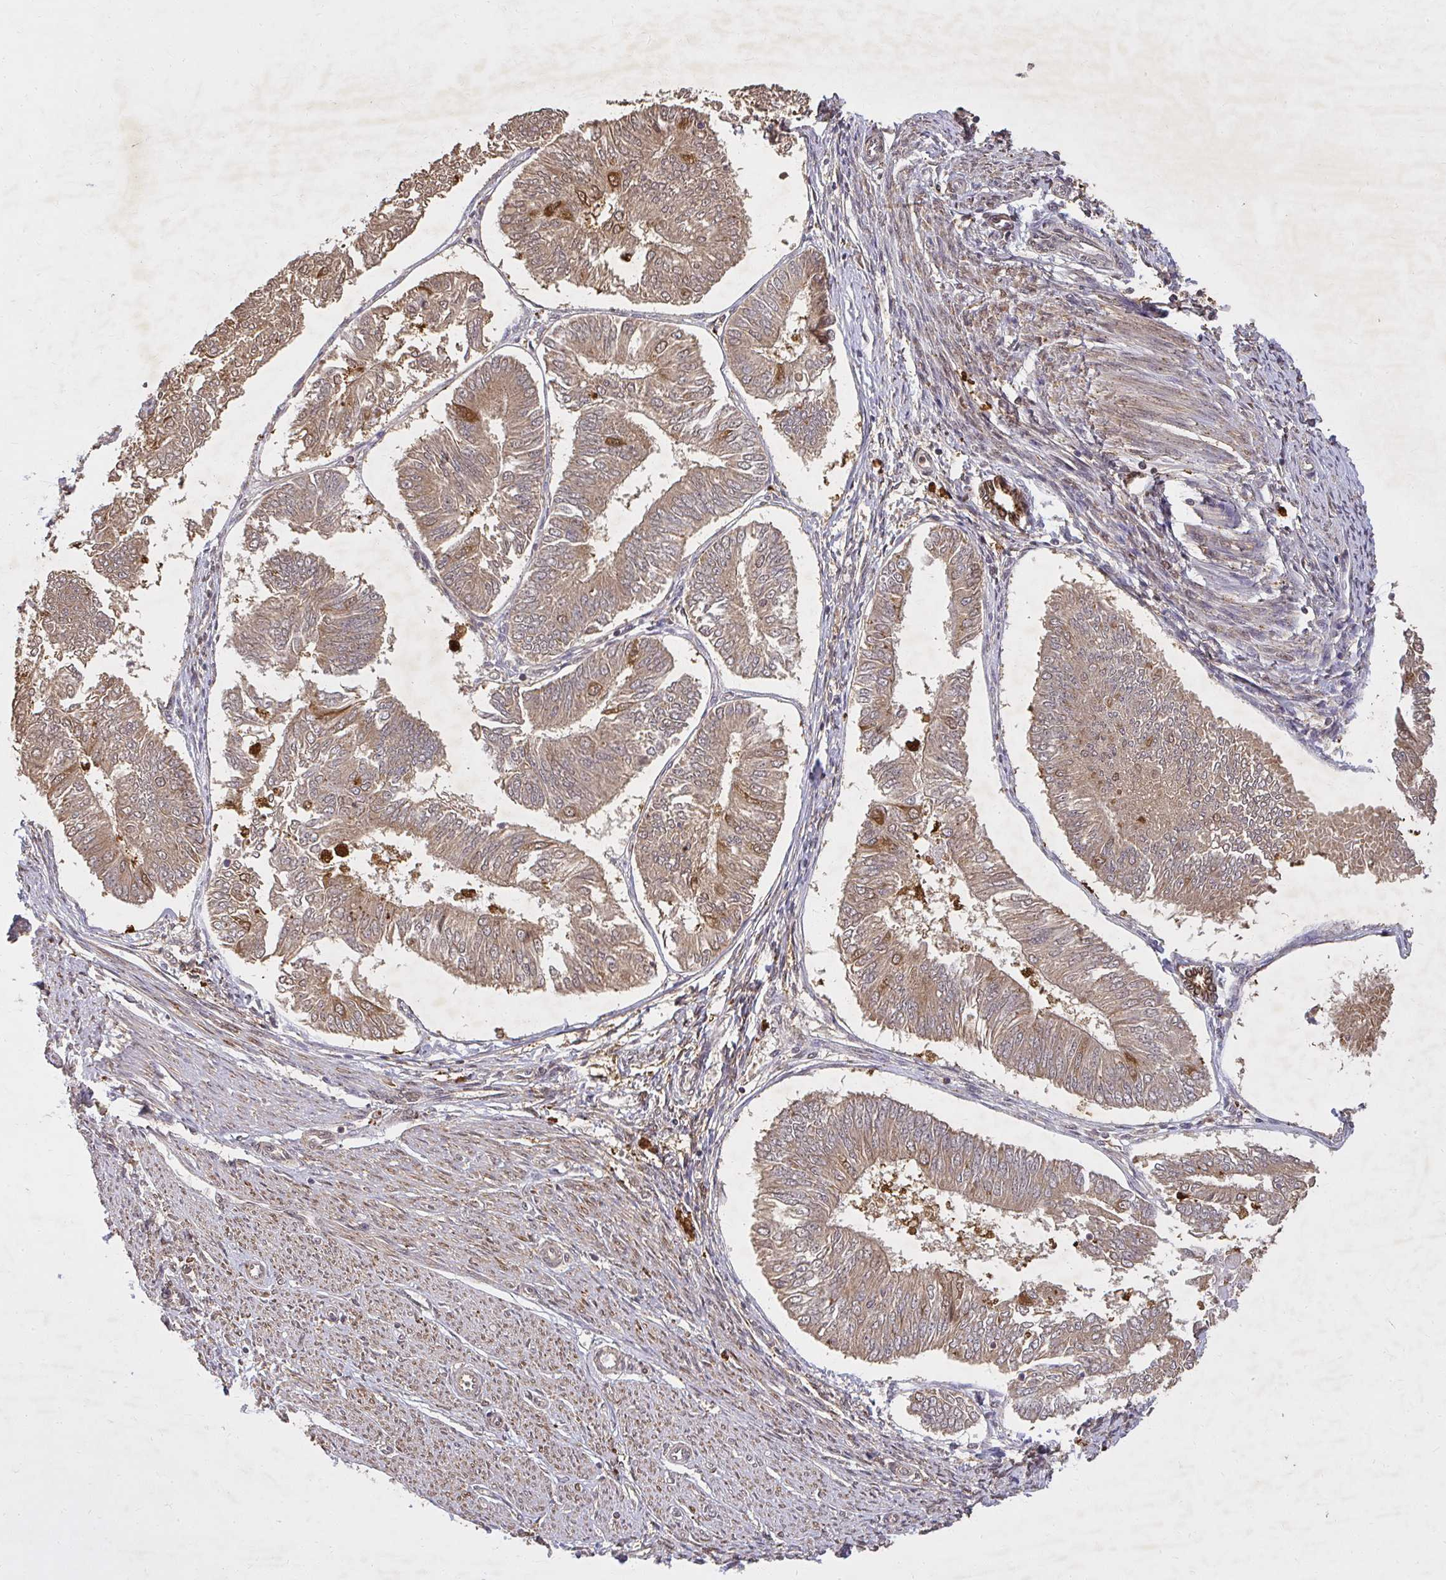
{"staining": {"intensity": "weak", "quantity": ">75%", "location": "cytoplasmic/membranous"}, "tissue": "endometrial cancer", "cell_type": "Tumor cells", "image_type": "cancer", "snomed": [{"axis": "morphology", "description": "Adenocarcinoma, NOS"}, {"axis": "topography", "description": "Endometrium"}], "caption": "Immunohistochemical staining of endometrial cancer displays weak cytoplasmic/membranous protein staining in about >75% of tumor cells.", "gene": "LARS2", "patient": {"sex": "female", "age": 58}}